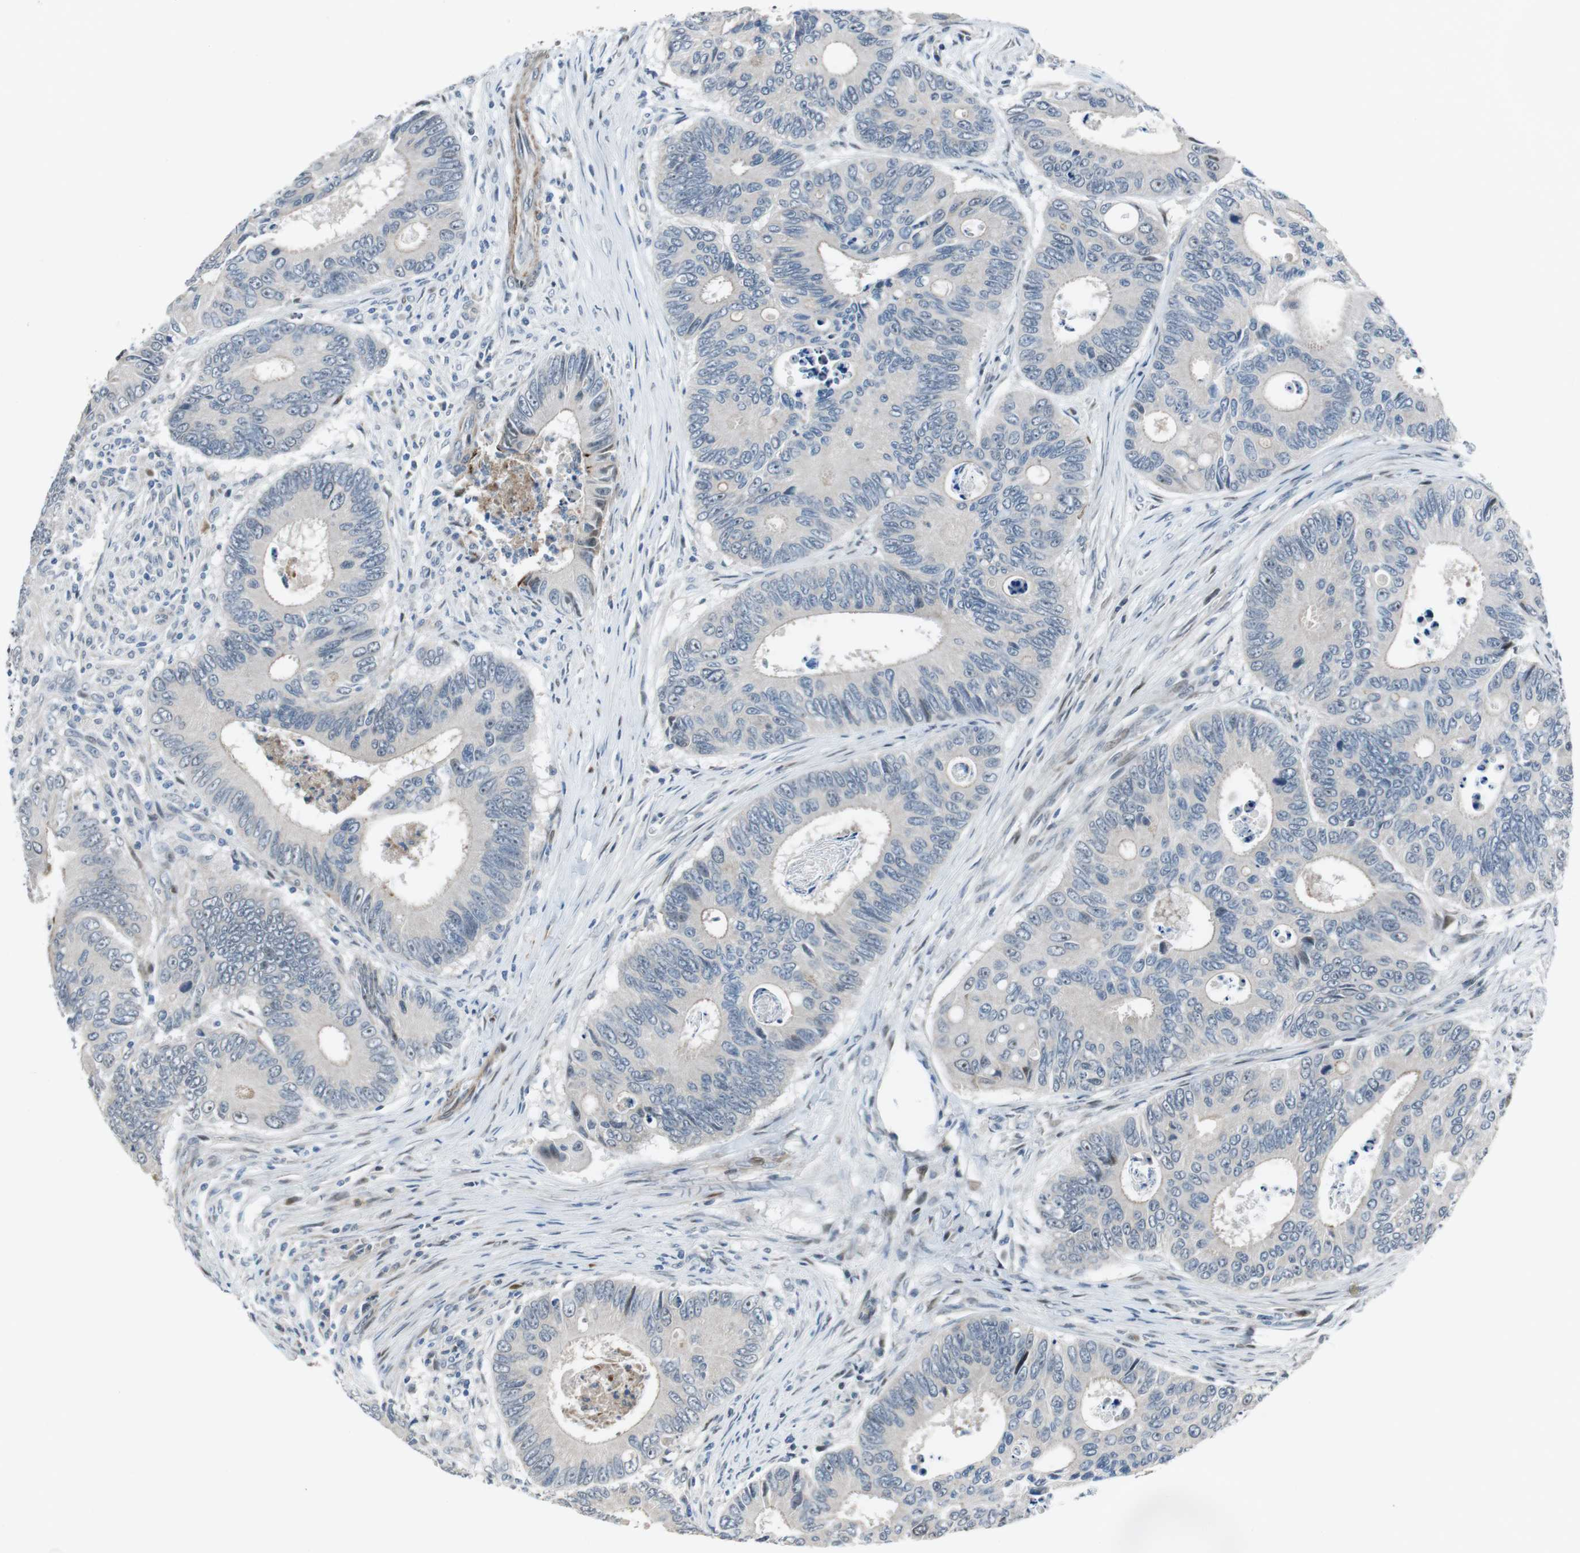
{"staining": {"intensity": "negative", "quantity": "none", "location": "none"}, "tissue": "colorectal cancer", "cell_type": "Tumor cells", "image_type": "cancer", "snomed": [{"axis": "morphology", "description": "Inflammation, NOS"}, {"axis": "morphology", "description": "Adenocarcinoma, NOS"}, {"axis": "topography", "description": "Colon"}], "caption": "Immunohistochemistry image of human colorectal cancer (adenocarcinoma) stained for a protein (brown), which shows no positivity in tumor cells.", "gene": "PBRM1", "patient": {"sex": "male", "age": 72}}